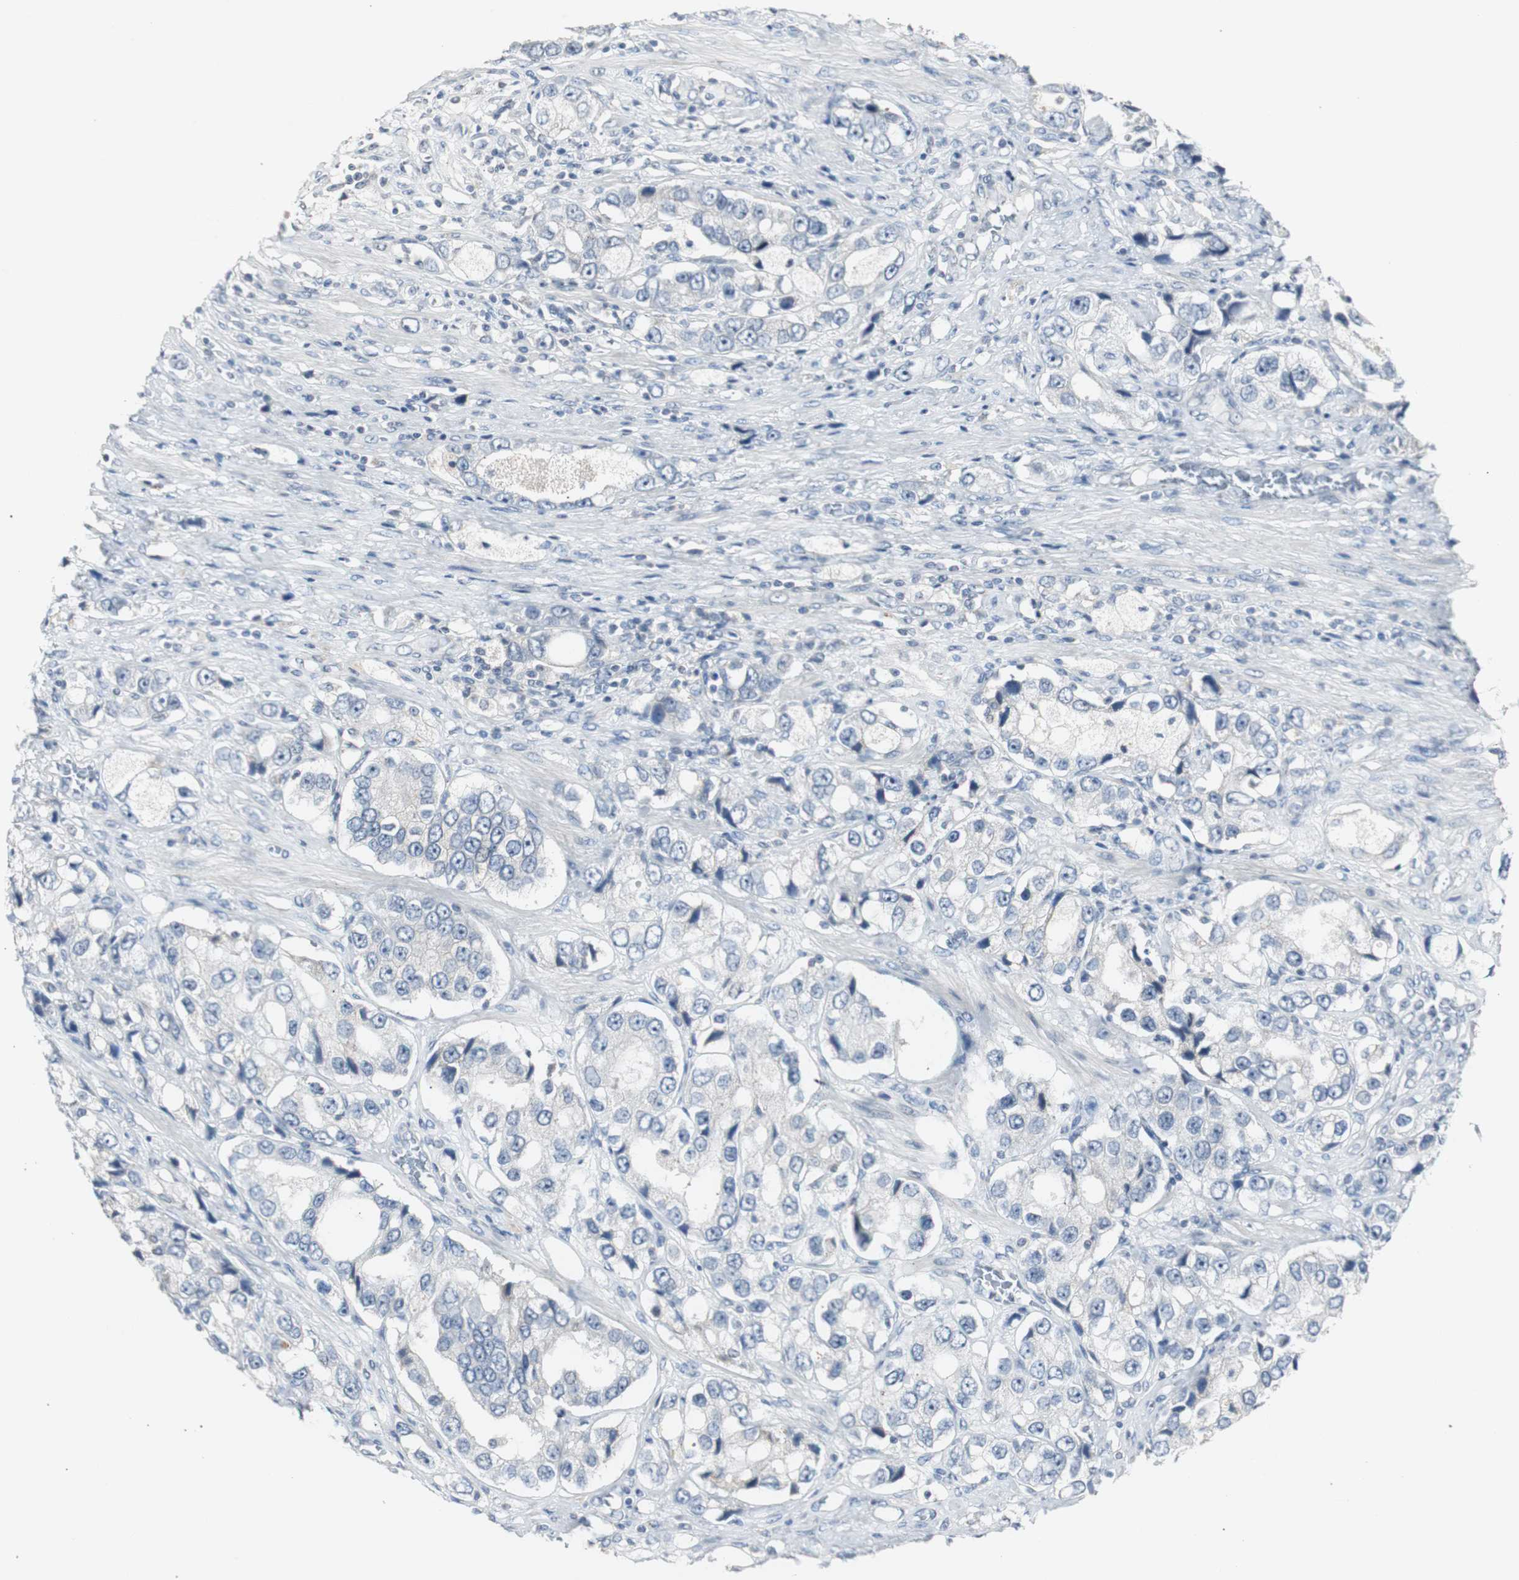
{"staining": {"intensity": "negative", "quantity": "none", "location": "none"}, "tissue": "prostate cancer", "cell_type": "Tumor cells", "image_type": "cancer", "snomed": [{"axis": "morphology", "description": "Adenocarcinoma, High grade"}, {"axis": "topography", "description": "Prostate"}], "caption": "Prostate cancer (adenocarcinoma (high-grade)) stained for a protein using immunohistochemistry (IHC) shows no positivity tumor cells.", "gene": "SOX30", "patient": {"sex": "male", "age": 63}}